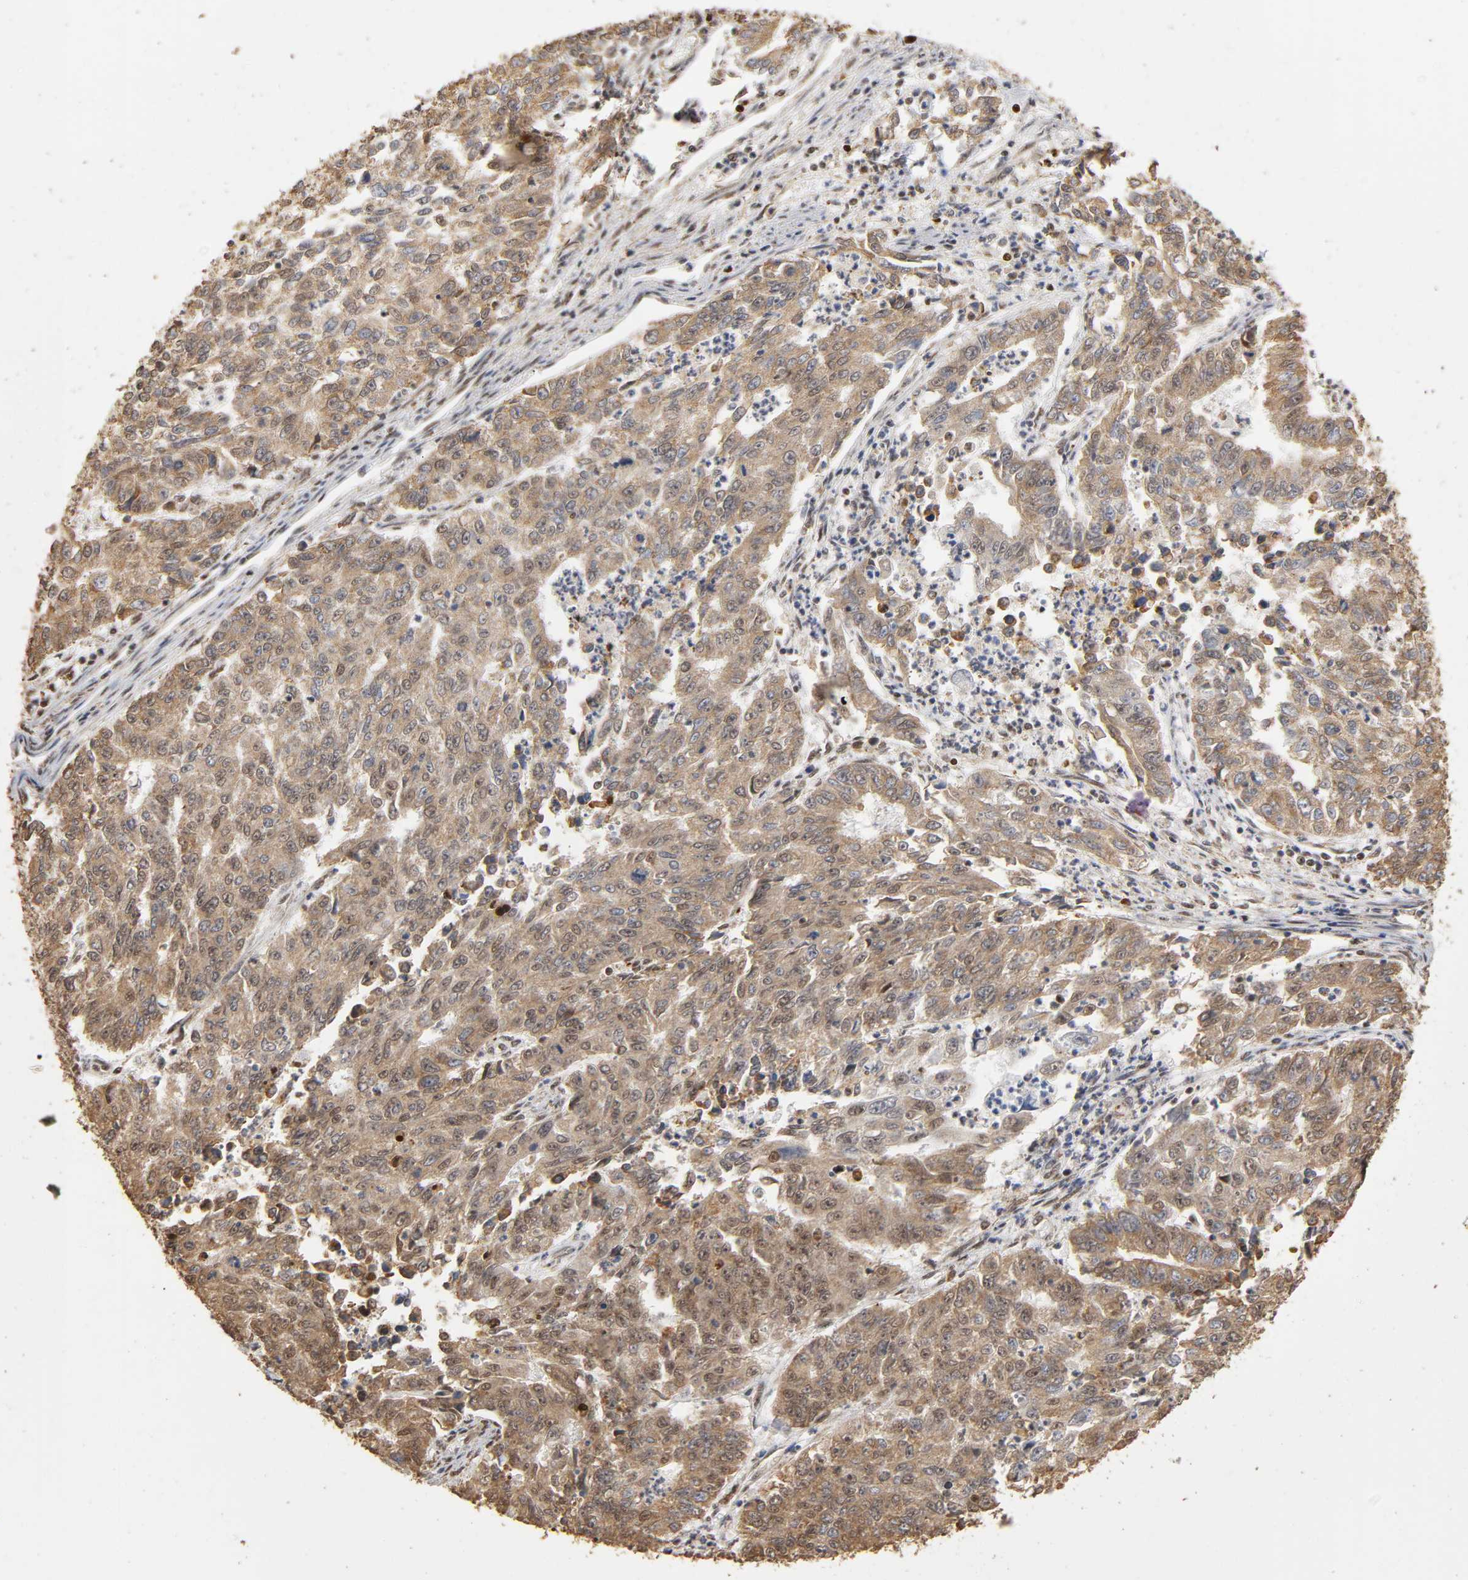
{"staining": {"intensity": "strong", "quantity": ">75%", "location": "cytoplasmic/membranous,nuclear"}, "tissue": "endometrial cancer", "cell_type": "Tumor cells", "image_type": "cancer", "snomed": [{"axis": "morphology", "description": "Adenocarcinoma, NOS"}, {"axis": "topography", "description": "Endometrium"}], "caption": "Endometrial adenocarcinoma stained with a brown dye exhibits strong cytoplasmic/membranous and nuclear positive expression in about >75% of tumor cells.", "gene": "RNF122", "patient": {"sex": "female", "age": 42}}